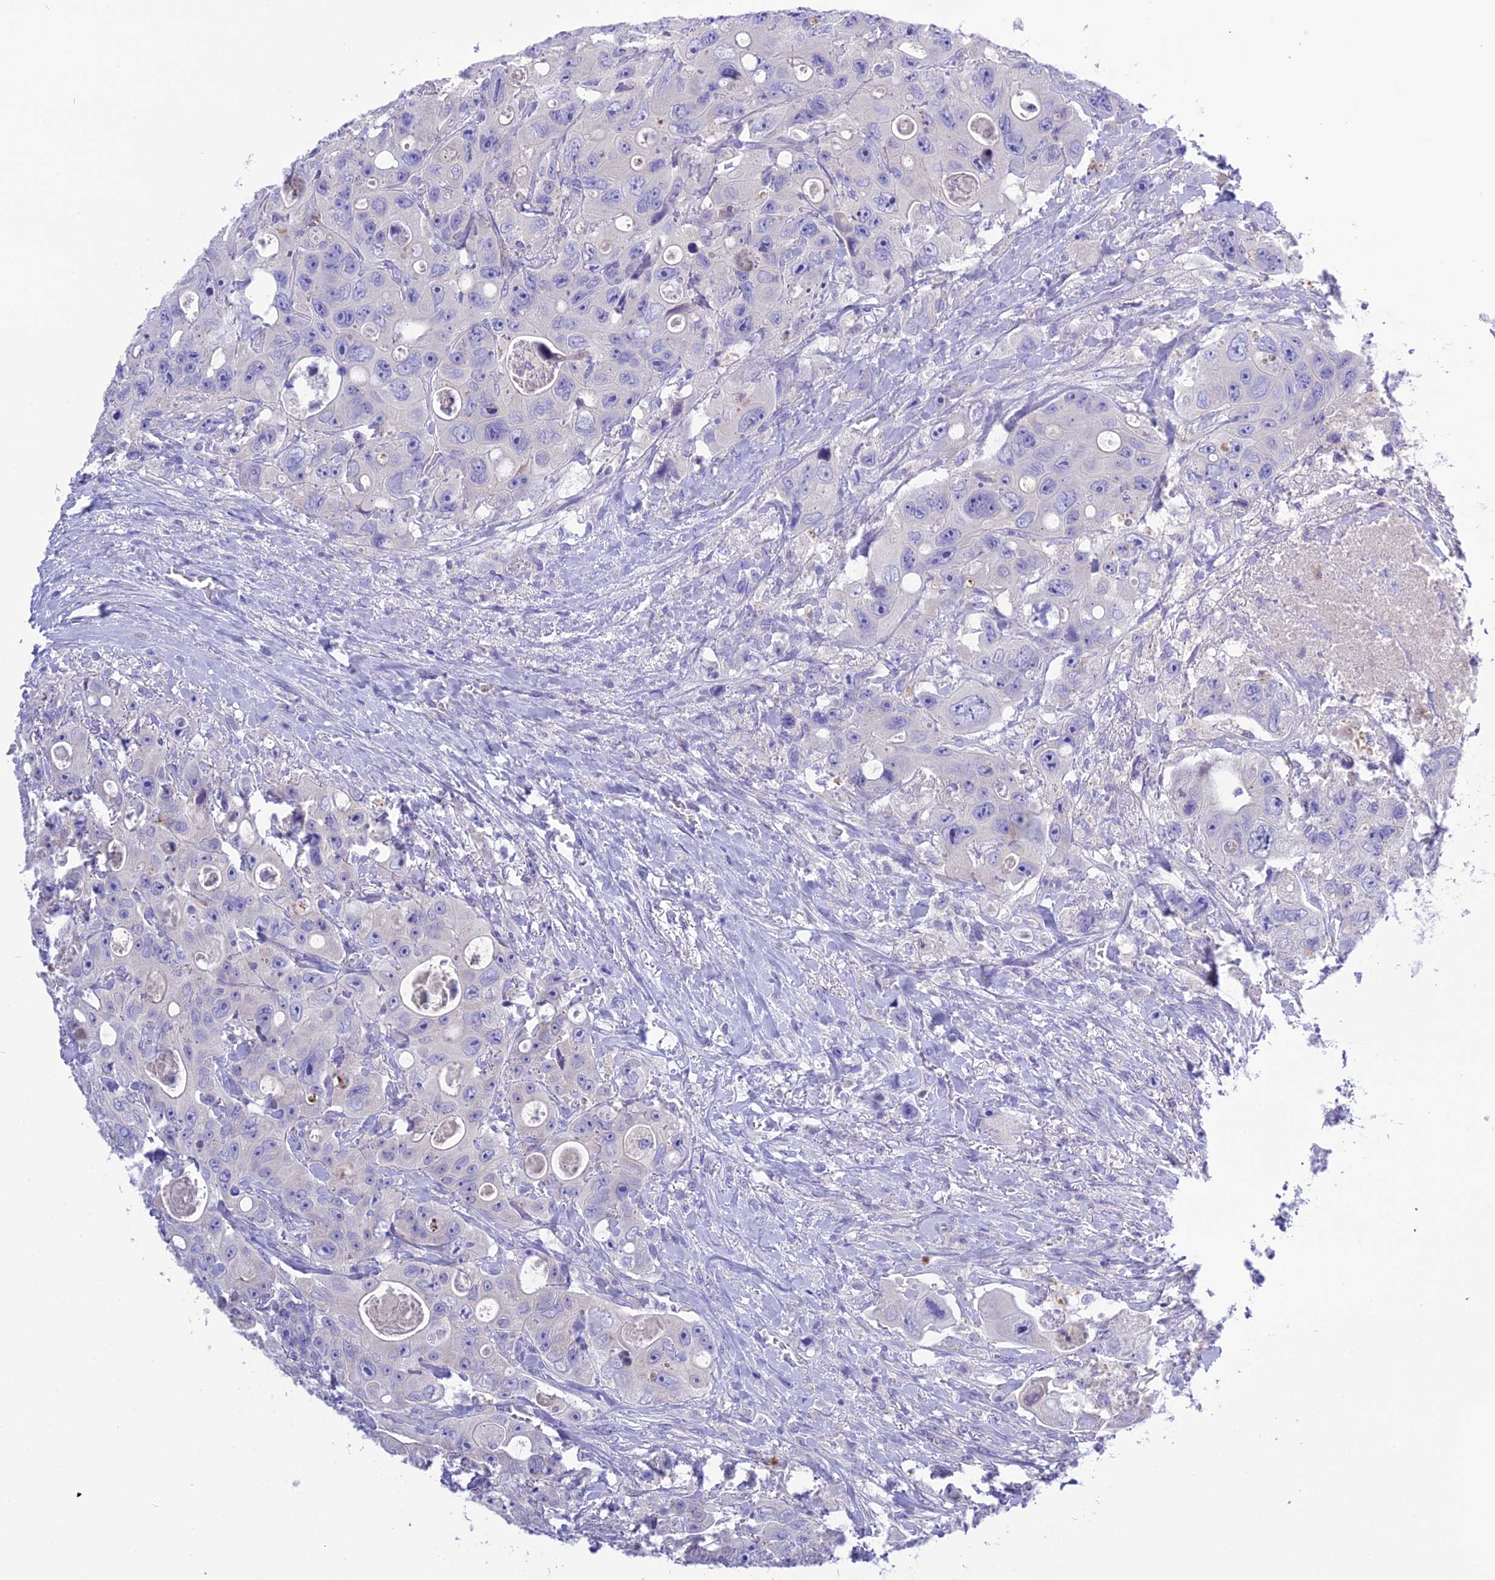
{"staining": {"intensity": "negative", "quantity": "none", "location": "none"}, "tissue": "colorectal cancer", "cell_type": "Tumor cells", "image_type": "cancer", "snomed": [{"axis": "morphology", "description": "Adenocarcinoma, NOS"}, {"axis": "topography", "description": "Colon"}], "caption": "A histopathology image of human colorectal adenocarcinoma is negative for staining in tumor cells.", "gene": "KIAA0408", "patient": {"sex": "female", "age": 46}}